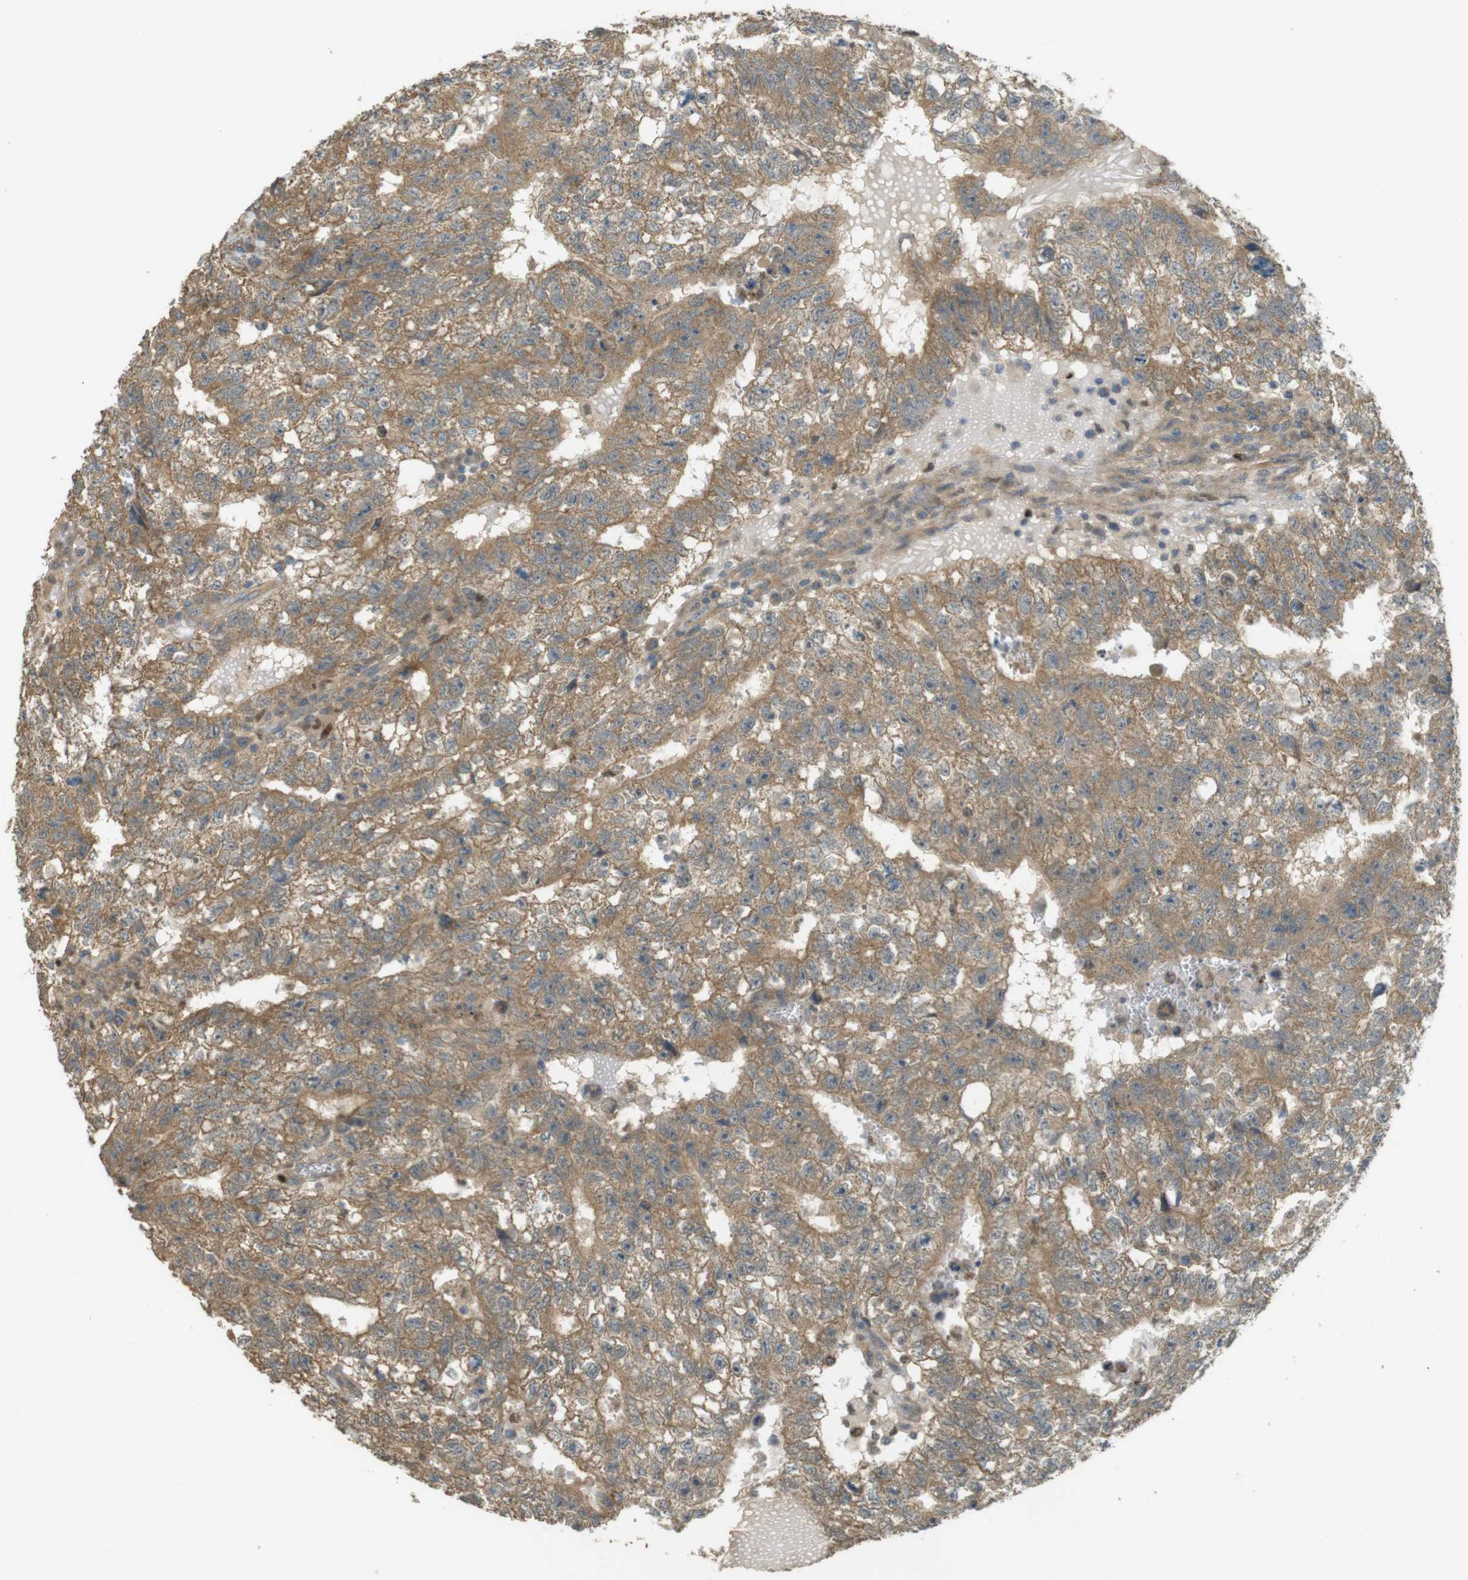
{"staining": {"intensity": "moderate", "quantity": ">75%", "location": "cytoplasmic/membranous"}, "tissue": "testis cancer", "cell_type": "Tumor cells", "image_type": "cancer", "snomed": [{"axis": "morphology", "description": "Seminoma, NOS"}, {"axis": "morphology", "description": "Carcinoma, Embryonal, NOS"}, {"axis": "topography", "description": "Testis"}], "caption": "Immunohistochemical staining of testis embryonal carcinoma displays medium levels of moderate cytoplasmic/membranous protein positivity in approximately >75% of tumor cells. Immunohistochemistry stains the protein in brown and the nuclei are stained blue.", "gene": "ZDHHC20", "patient": {"sex": "male", "age": 38}}